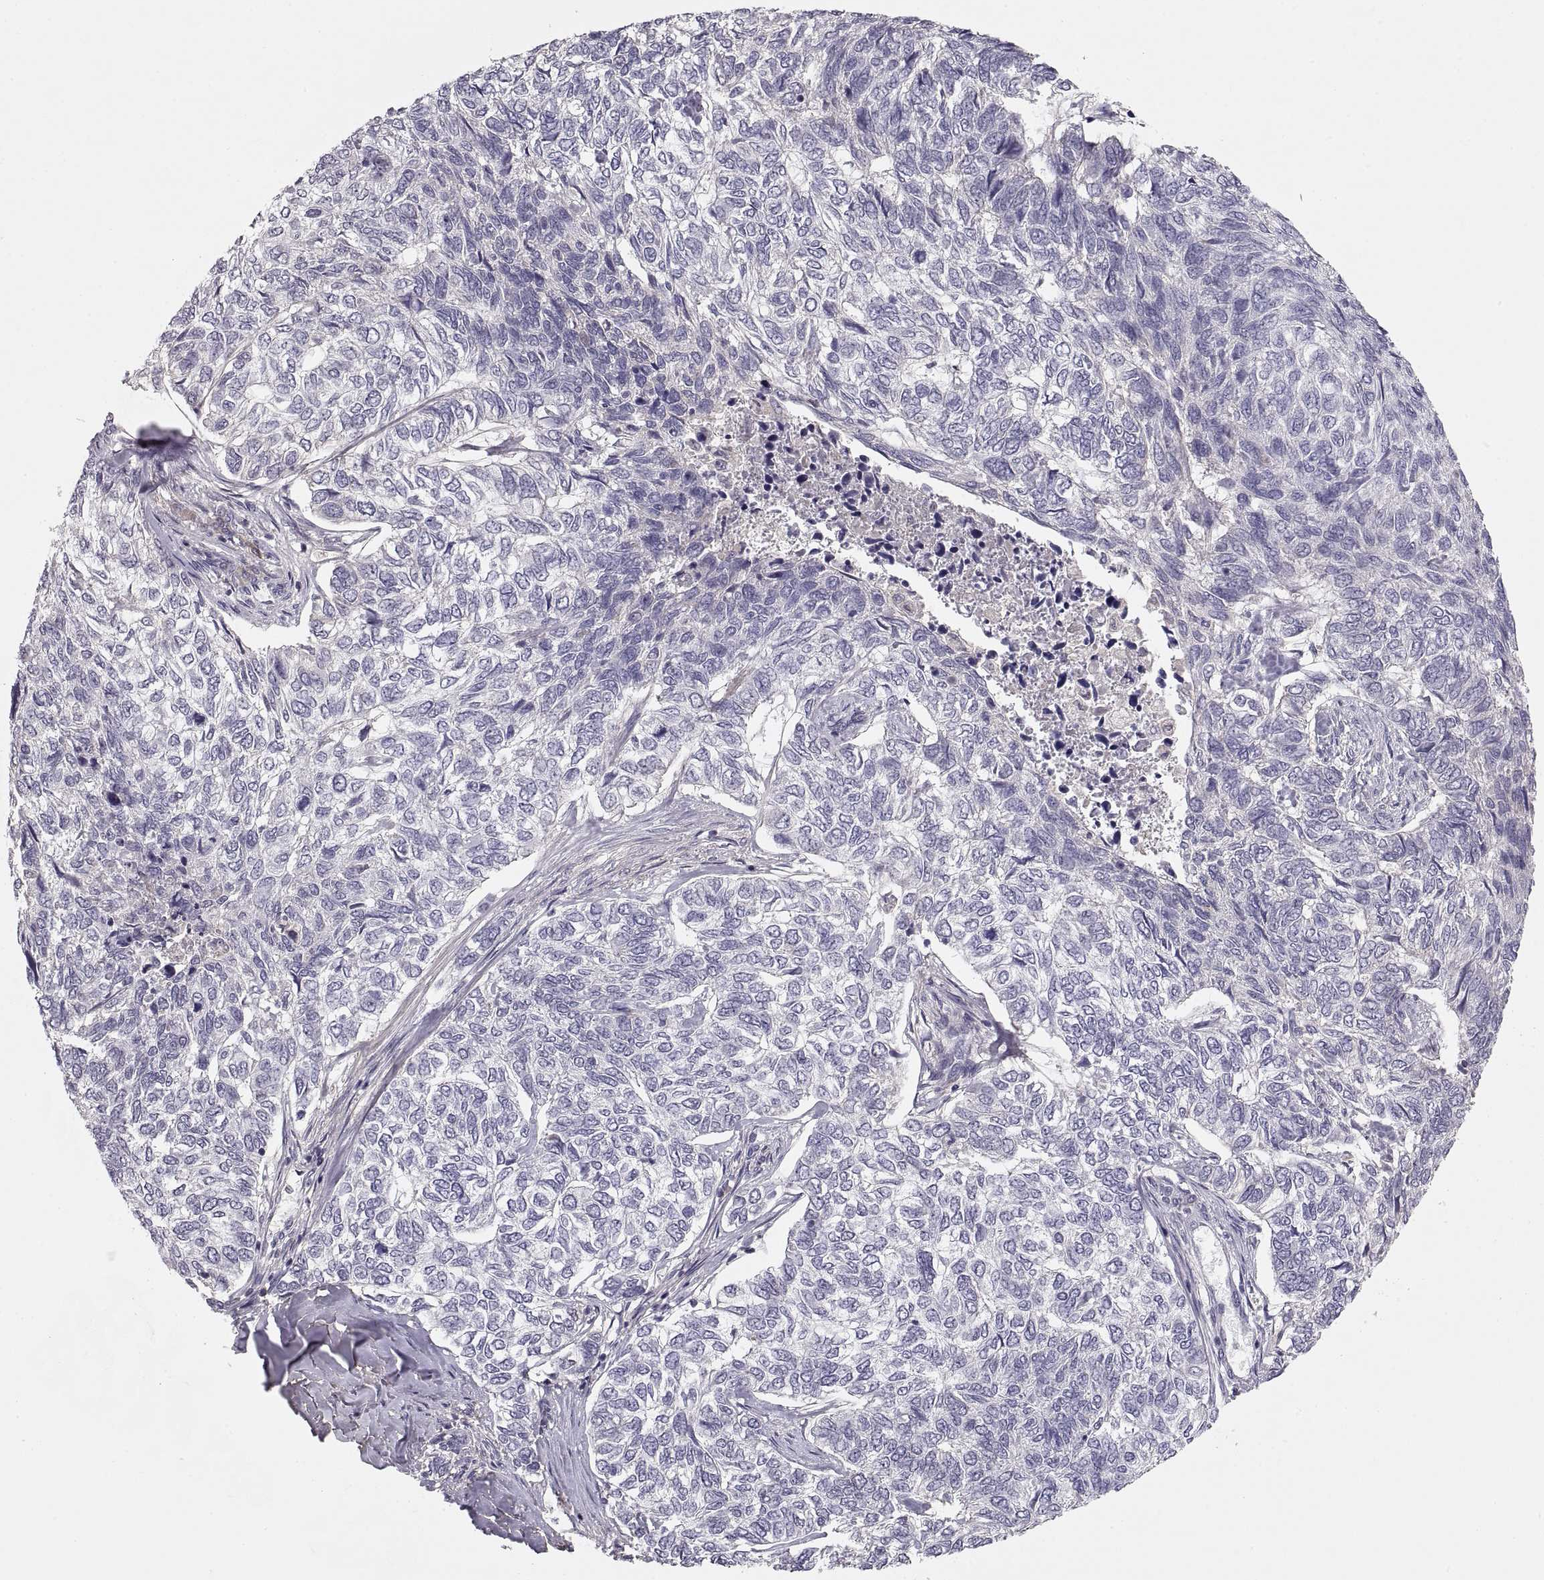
{"staining": {"intensity": "negative", "quantity": "none", "location": "none"}, "tissue": "skin cancer", "cell_type": "Tumor cells", "image_type": "cancer", "snomed": [{"axis": "morphology", "description": "Basal cell carcinoma"}, {"axis": "topography", "description": "Skin"}], "caption": "The IHC histopathology image has no significant staining in tumor cells of skin cancer (basal cell carcinoma) tissue.", "gene": "ADAM11", "patient": {"sex": "female", "age": 65}}